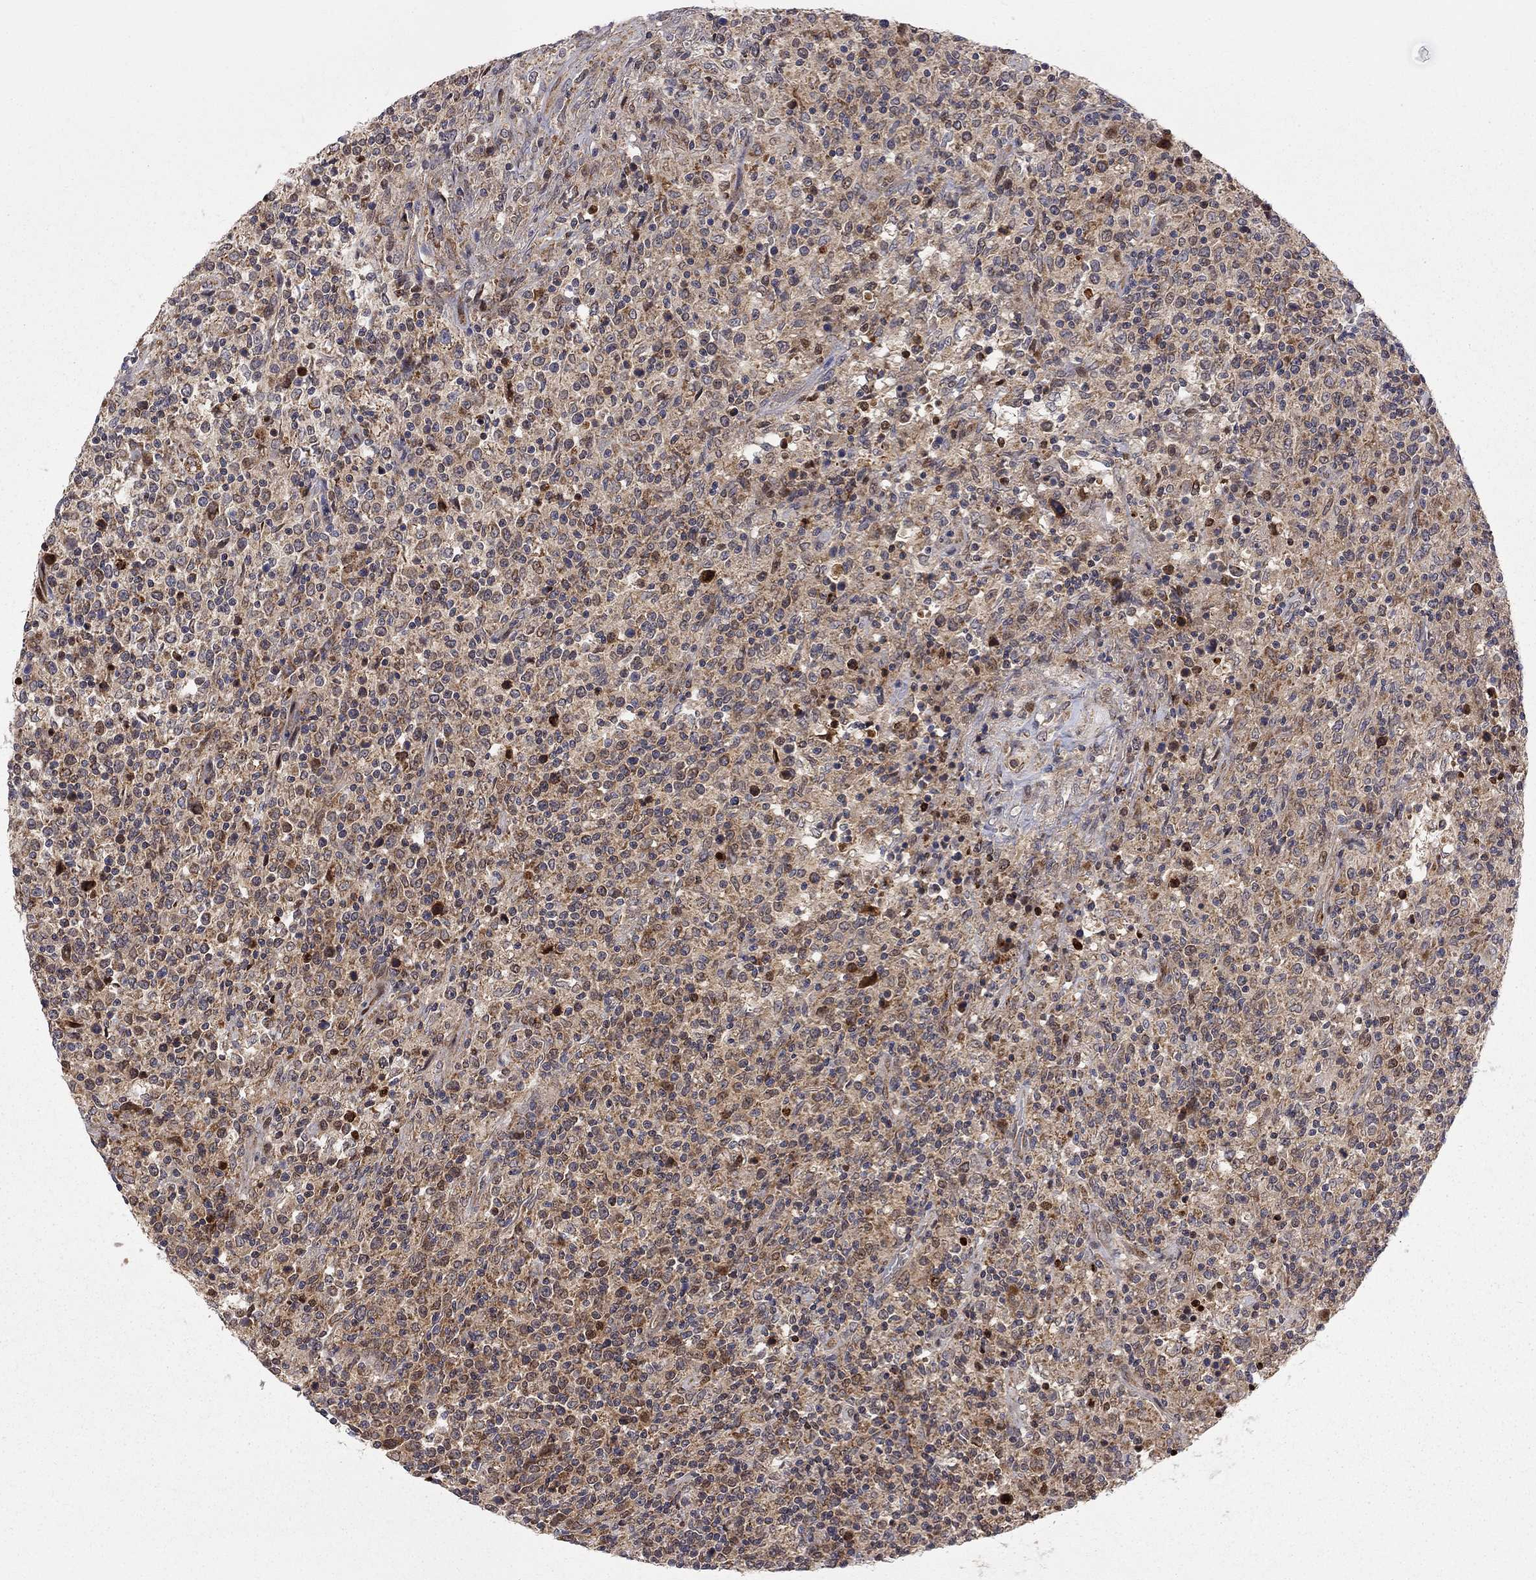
{"staining": {"intensity": "moderate", "quantity": "<25%", "location": "nuclear"}, "tissue": "lymphoma", "cell_type": "Tumor cells", "image_type": "cancer", "snomed": [{"axis": "morphology", "description": "Malignant lymphoma, non-Hodgkin's type, High grade"}, {"axis": "topography", "description": "Lung"}], "caption": "Immunohistochemical staining of human malignant lymphoma, non-Hodgkin's type (high-grade) shows low levels of moderate nuclear positivity in approximately <25% of tumor cells. (DAB (3,3'-diaminobenzidine) IHC, brown staining for protein, blue staining for nuclei).", "gene": "ELOB", "patient": {"sex": "male", "age": 79}}